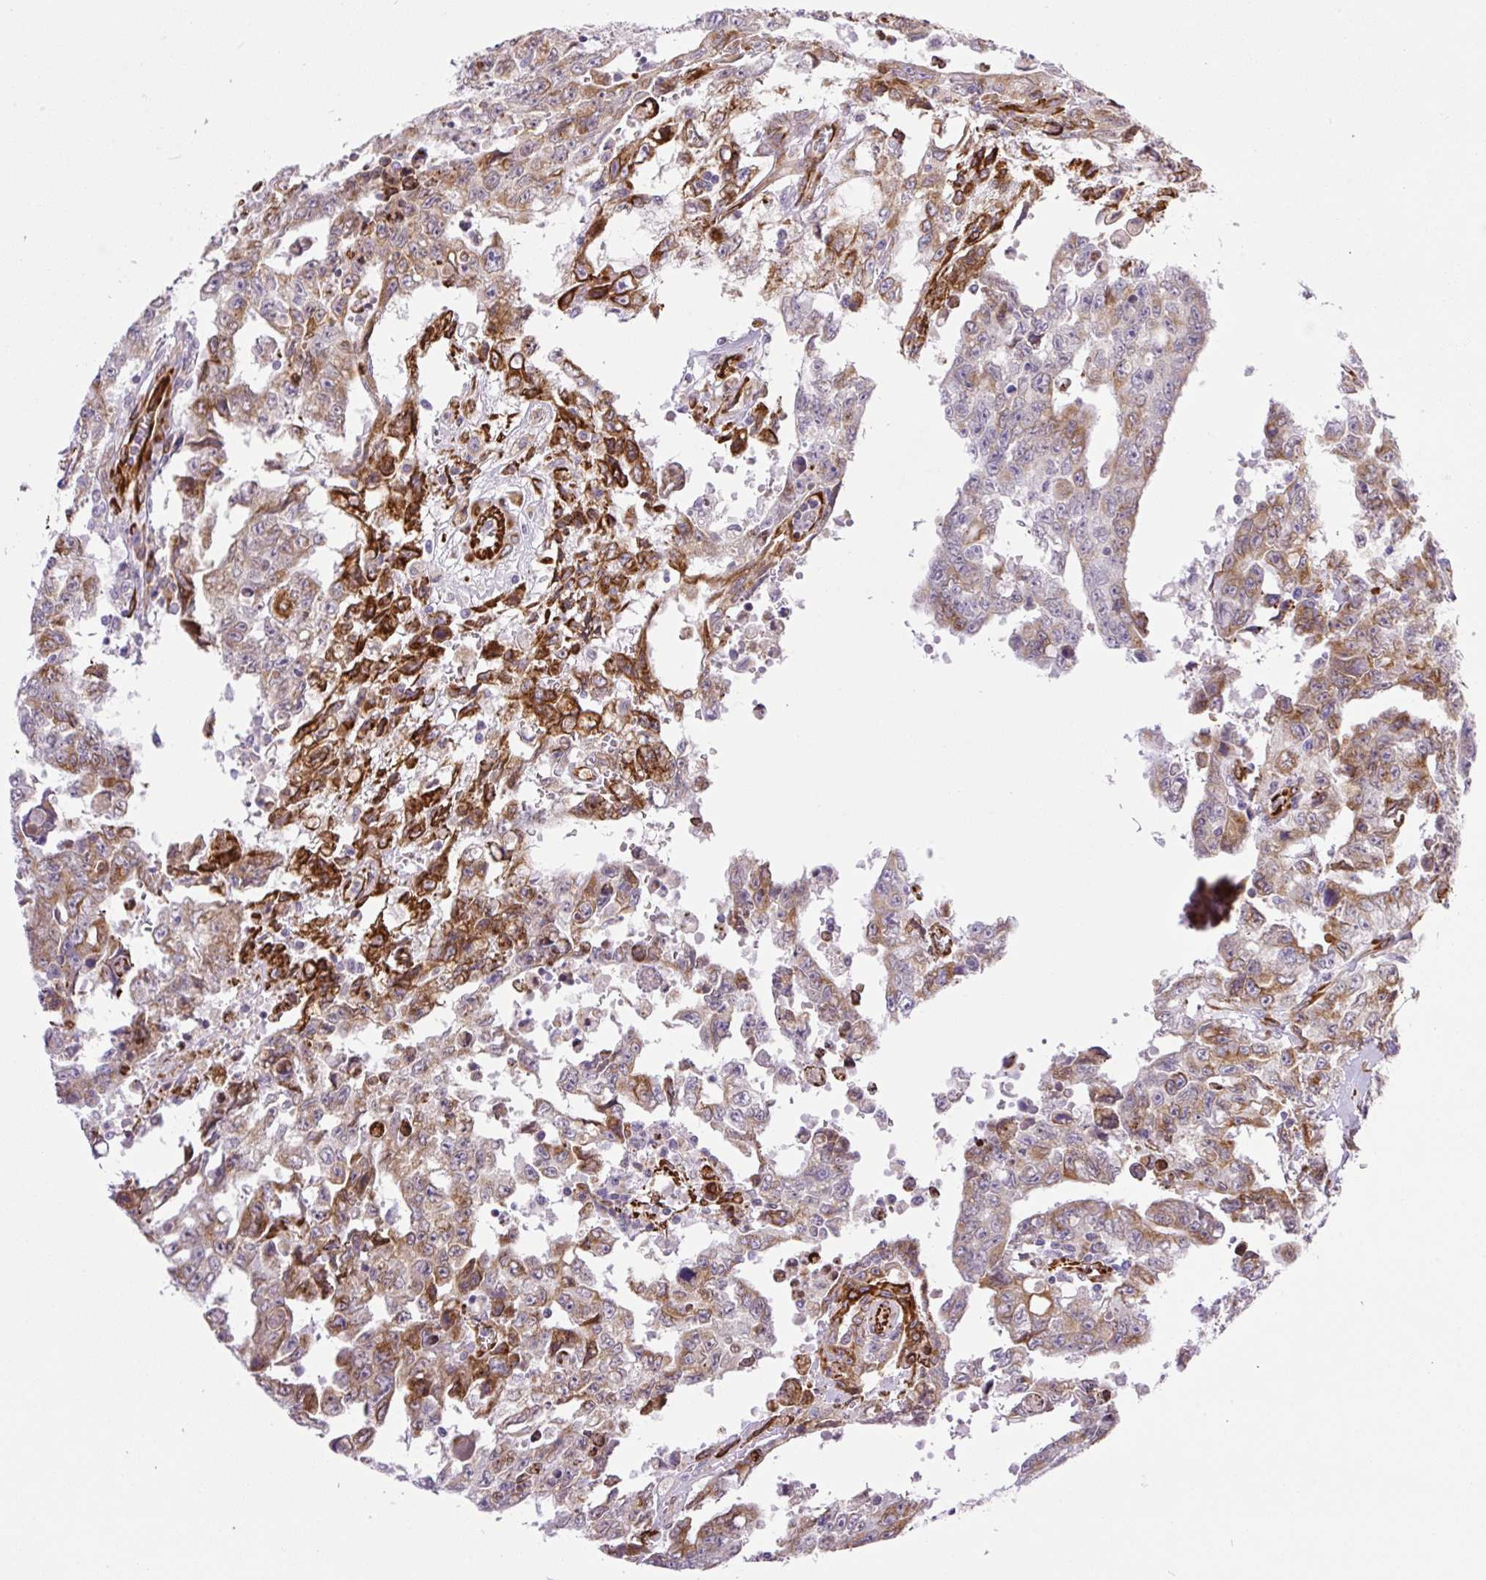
{"staining": {"intensity": "moderate", "quantity": ">75%", "location": "cytoplasmic/membranous"}, "tissue": "testis cancer", "cell_type": "Tumor cells", "image_type": "cancer", "snomed": [{"axis": "morphology", "description": "Carcinoma, Embryonal, NOS"}, {"axis": "topography", "description": "Testis"}], "caption": "This is an image of immunohistochemistry (IHC) staining of testis cancer (embryonal carcinoma), which shows moderate positivity in the cytoplasmic/membranous of tumor cells.", "gene": "RAB30", "patient": {"sex": "male", "age": 24}}